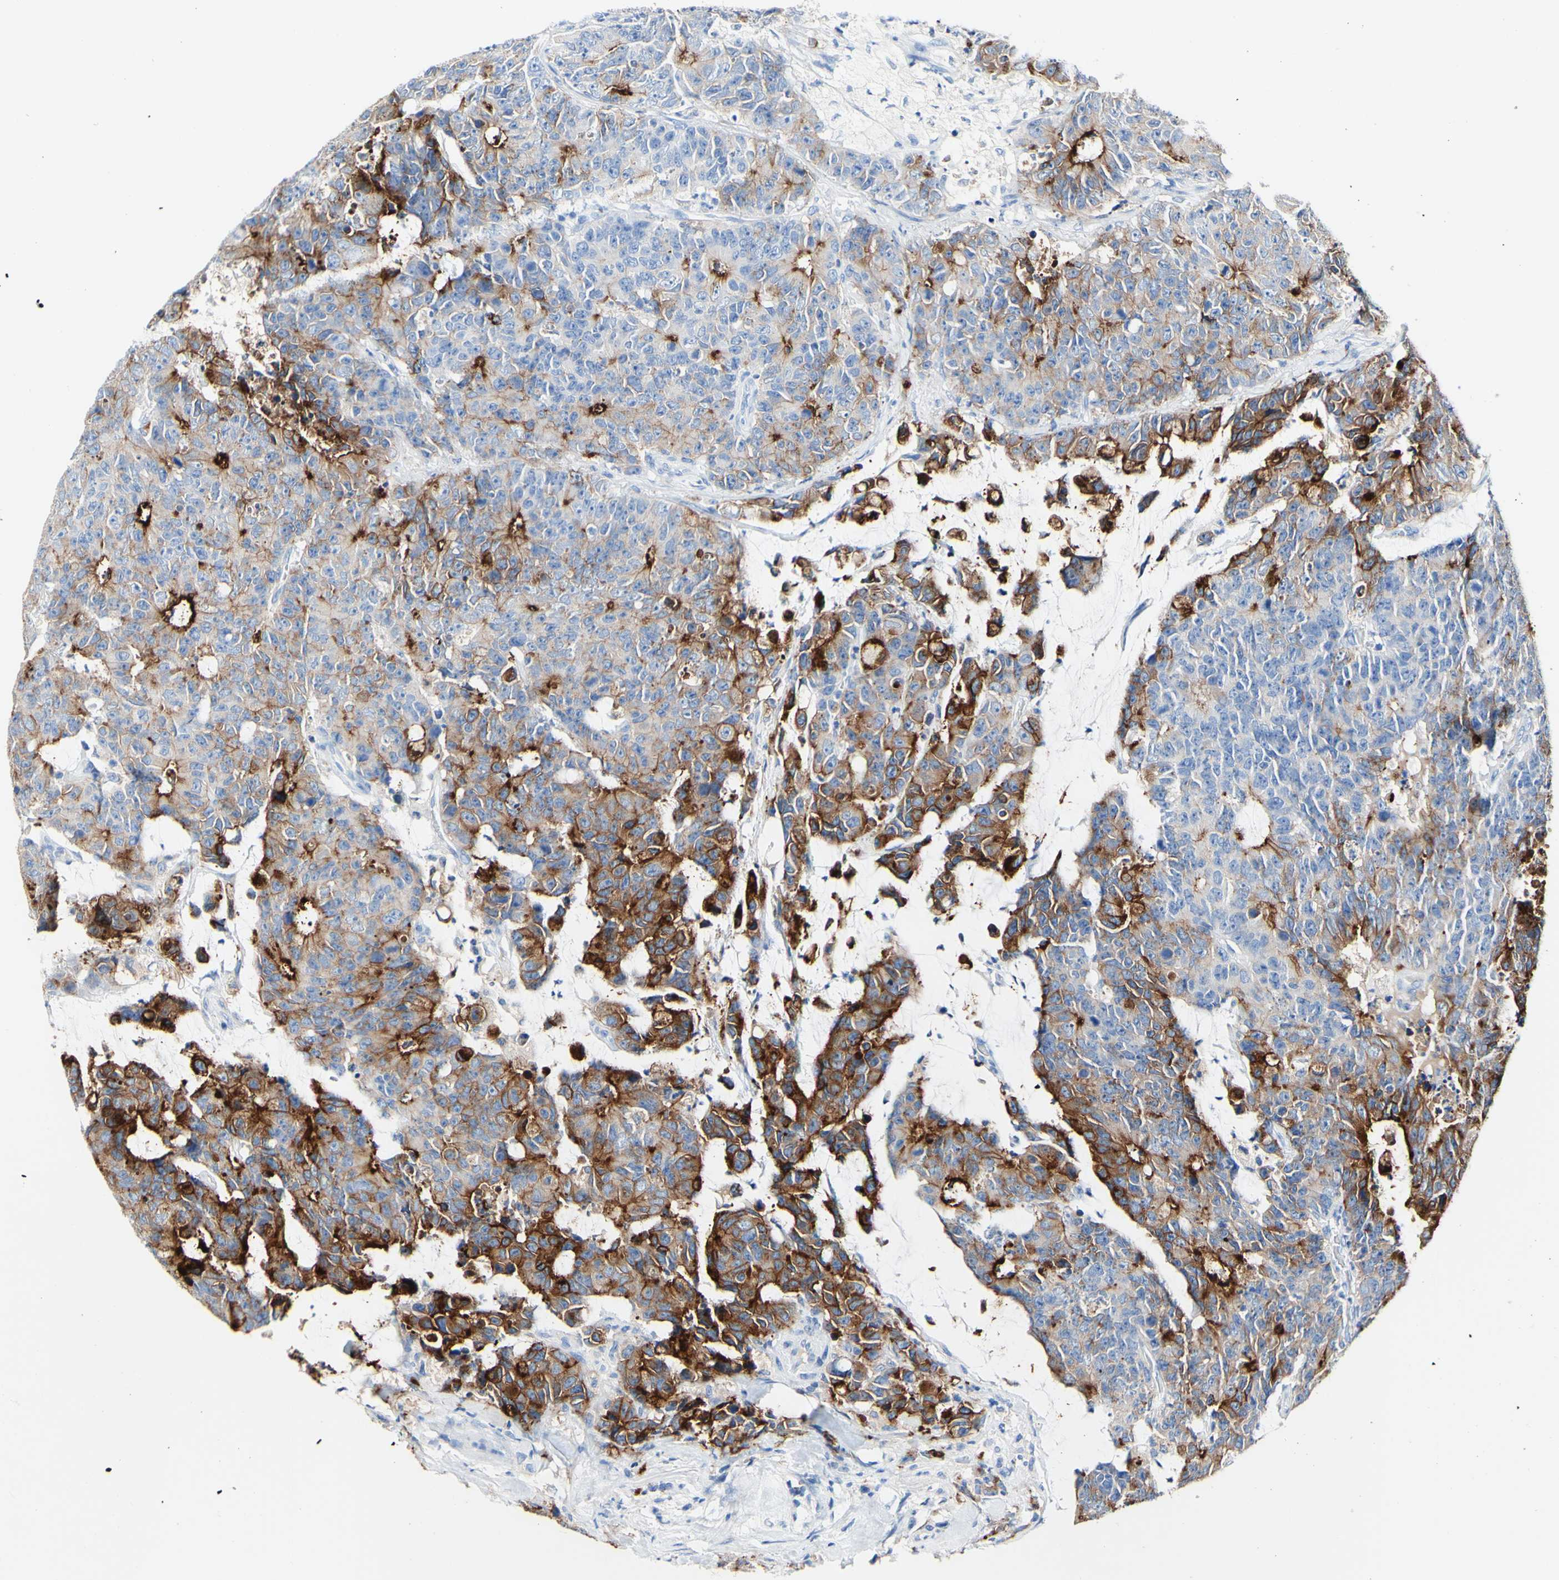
{"staining": {"intensity": "strong", "quantity": "25%-75%", "location": "cytoplasmic/membranous"}, "tissue": "colorectal cancer", "cell_type": "Tumor cells", "image_type": "cancer", "snomed": [{"axis": "morphology", "description": "Adenocarcinoma, NOS"}, {"axis": "topography", "description": "Colon"}], "caption": "This image reveals immunohistochemistry staining of colorectal cancer, with high strong cytoplasmic/membranous expression in about 25%-75% of tumor cells.", "gene": "DSC2", "patient": {"sex": "female", "age": 86}}